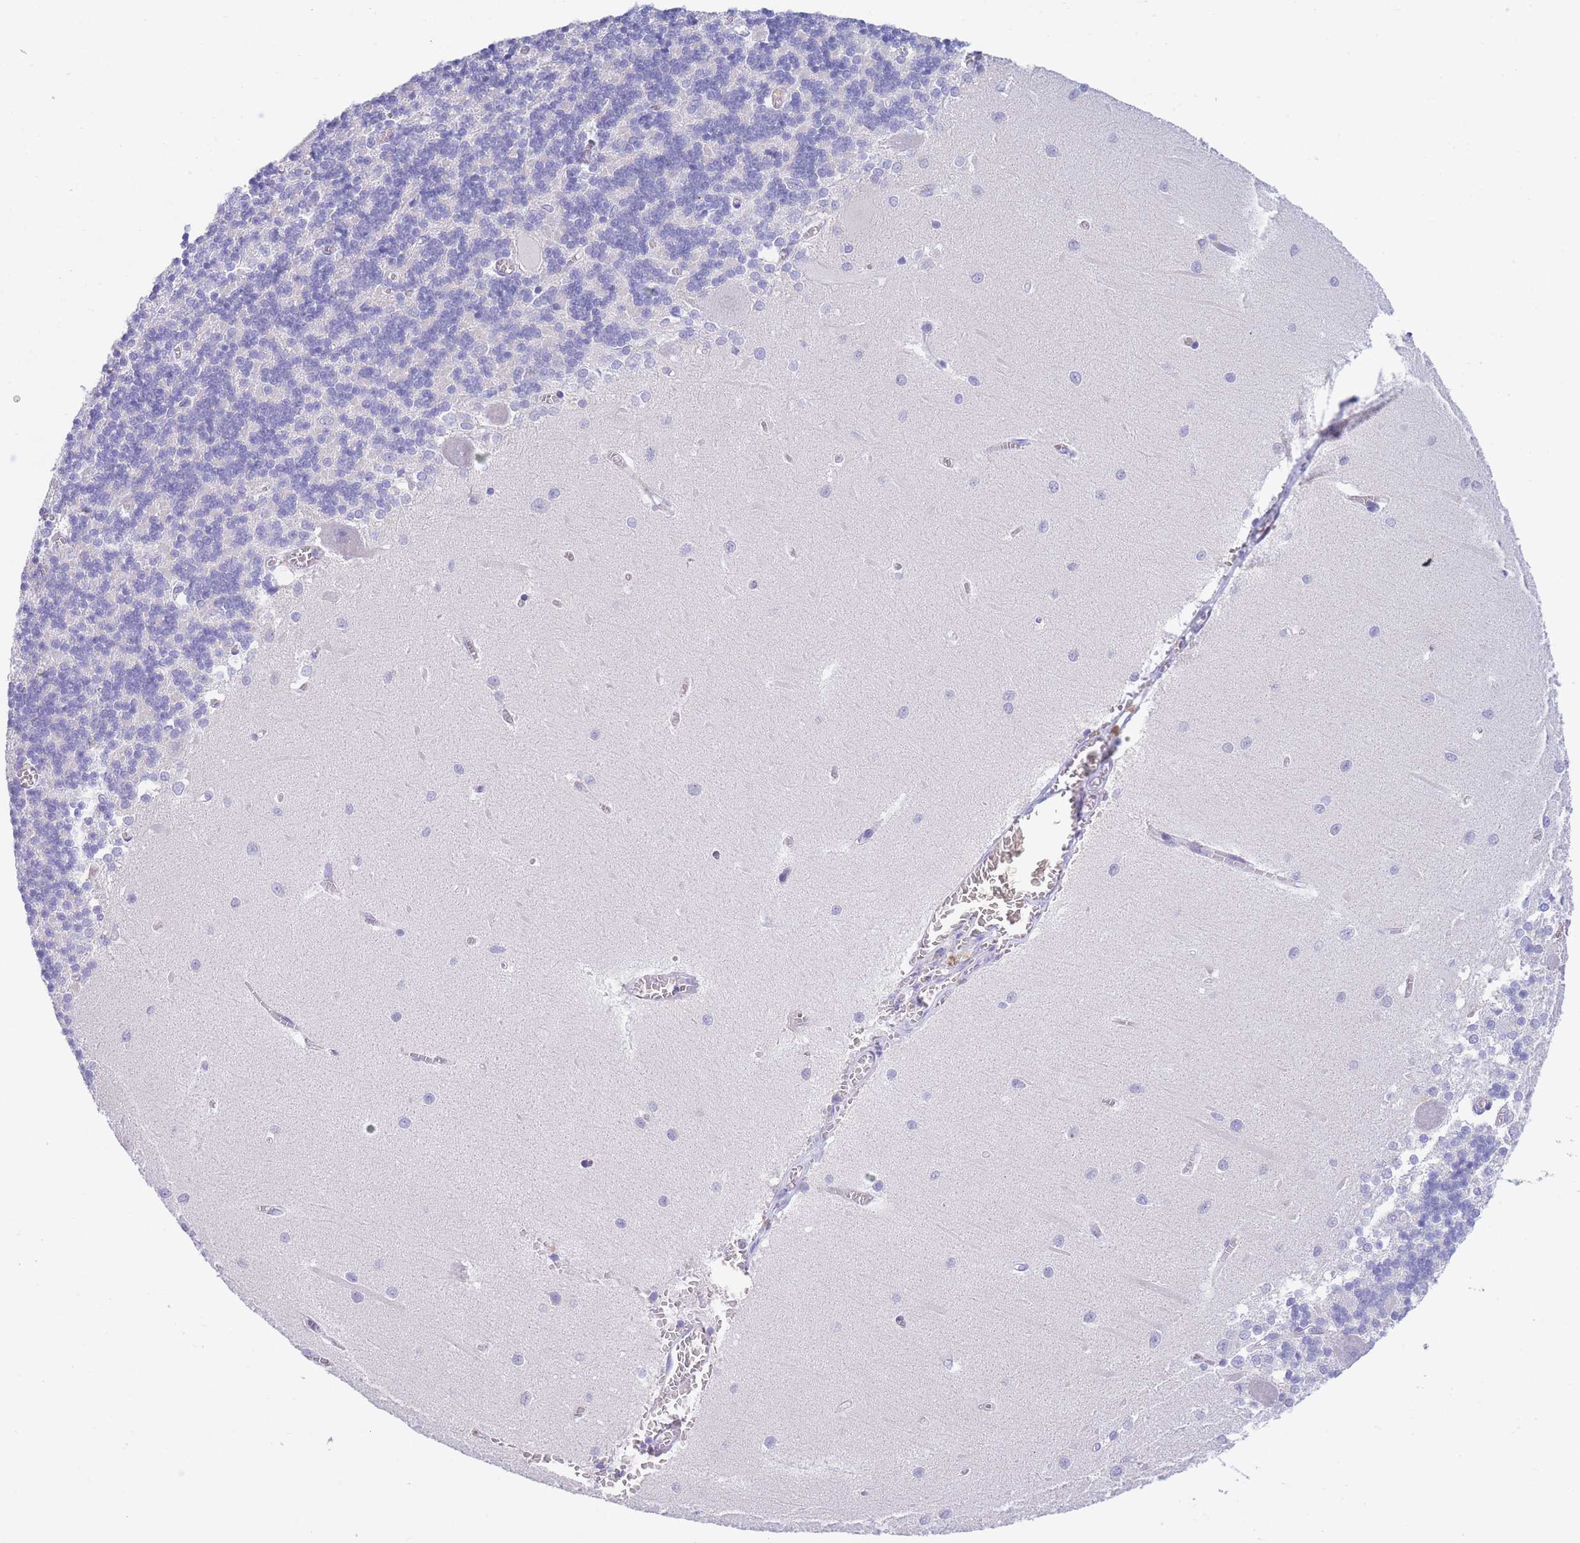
{"staining": {"intensity": "negative", "quantity": "none", "location": "none"}, "tissue": "cerebellum", "cell_type": "Cells in granular layer", "image_type": "normal", "snomed": [{"axis": "morphology", "description": "Normal tissue, NOS"}, {"axis": "topography", "description": "Cerebellum"}], "caption": "There is no significant staining in cells in granular layer of cerebellum.", "gene": "PCDHB3", "patient": {"sex": "male", "age": 37}}